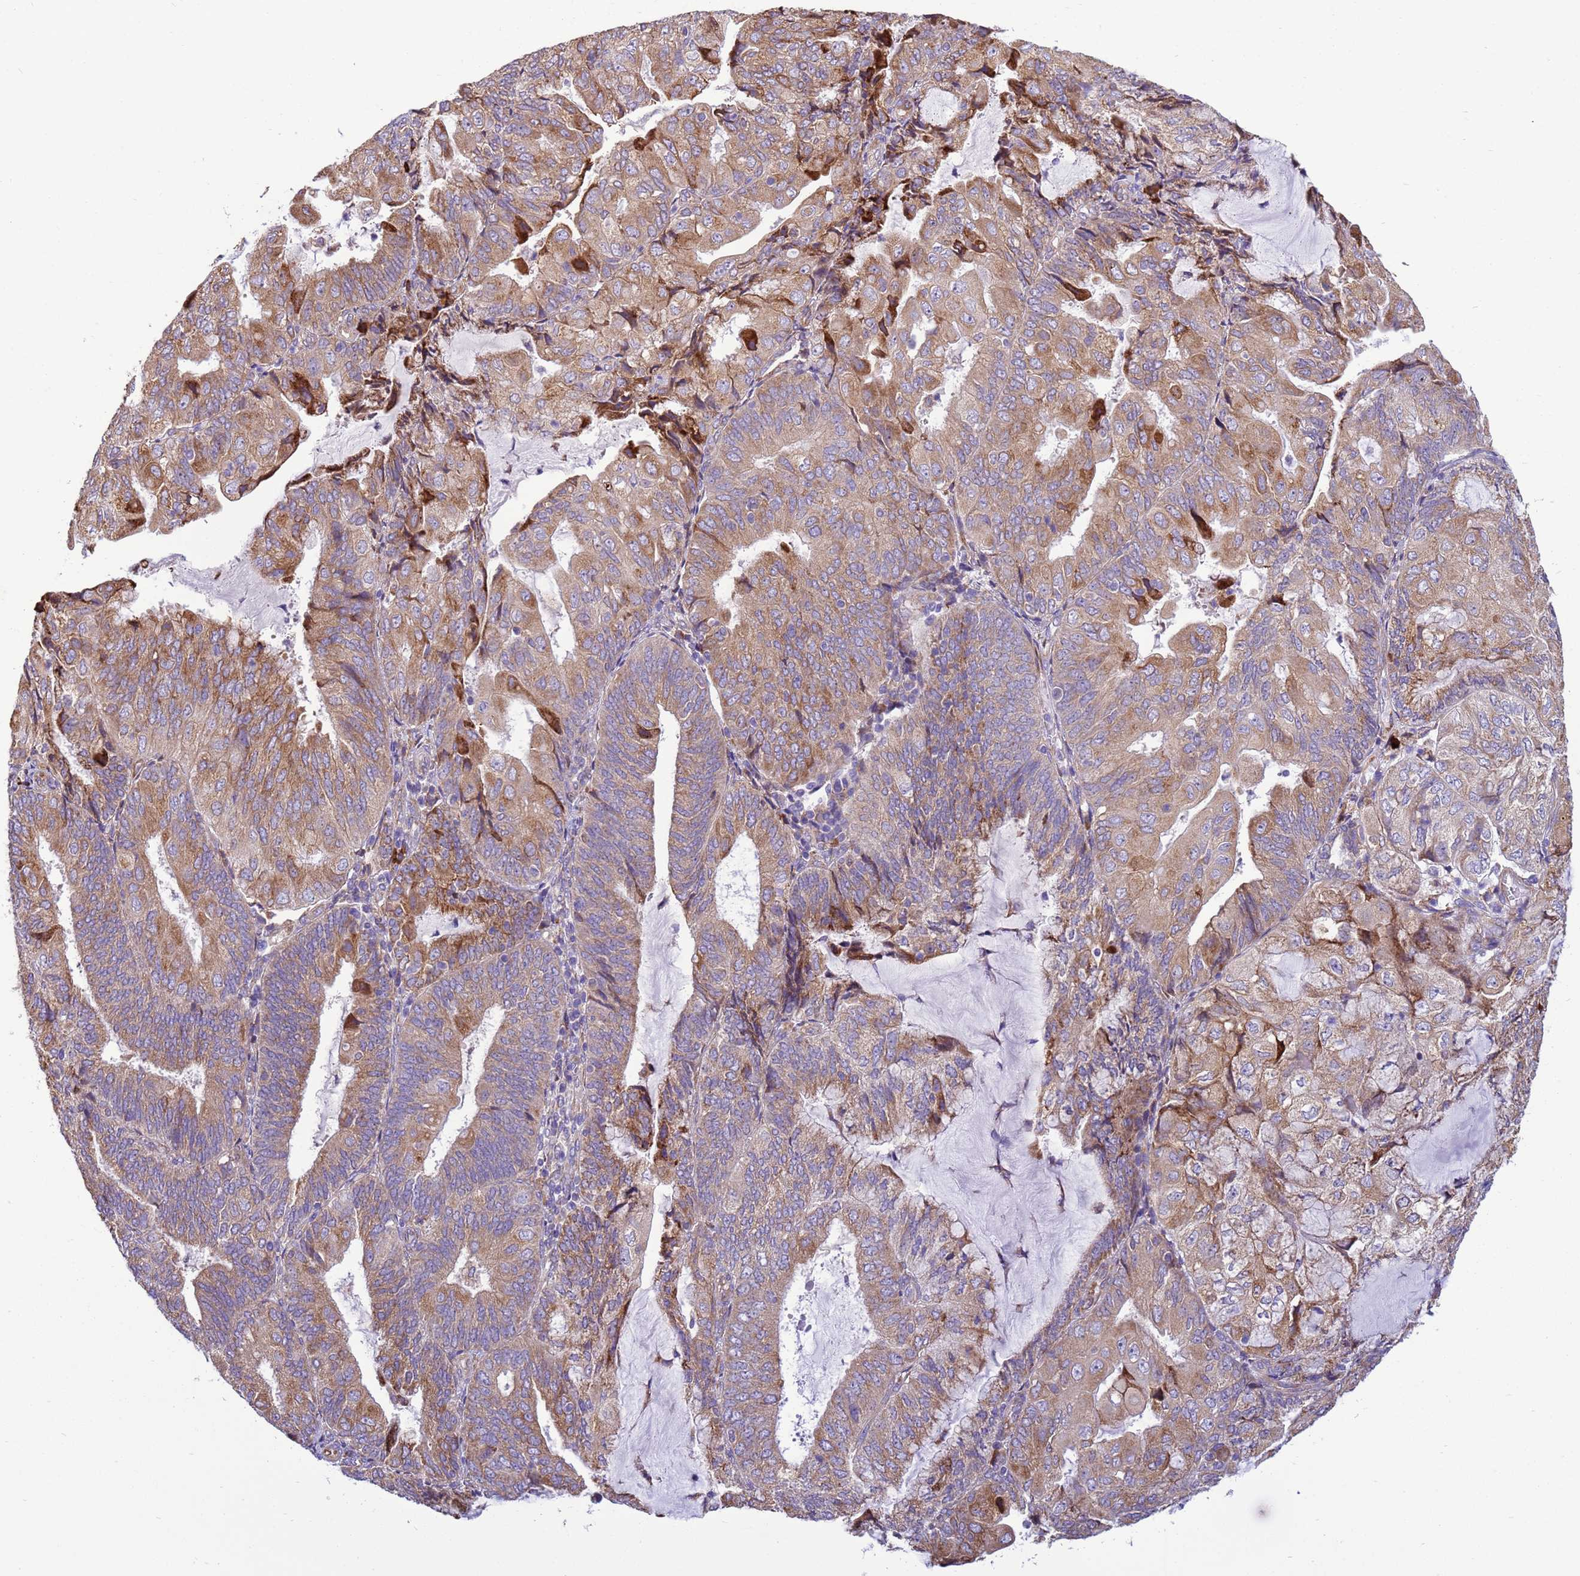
{"staining": {"intensity": "moderate", "quantity": ">75%", "location": "cytoplasmic/membranous"}, "tissue": "endometrial cancer", "cell_type": "Tumor cells", "image_type": "cancer", "snomed": [{"axis": "morphology", "description": "Adenocarcinoma, NOS"}, {"axis": "topography", "description": "Endometrium"}], "caption": "Tumor cells exhibit medium levels of moderate cytoplasmic/membranous positivity in about >75% of cells in endometrial adenocarcinoma.", "gene": "THAP5", "patient": {"sex": "female", "age": 81}}